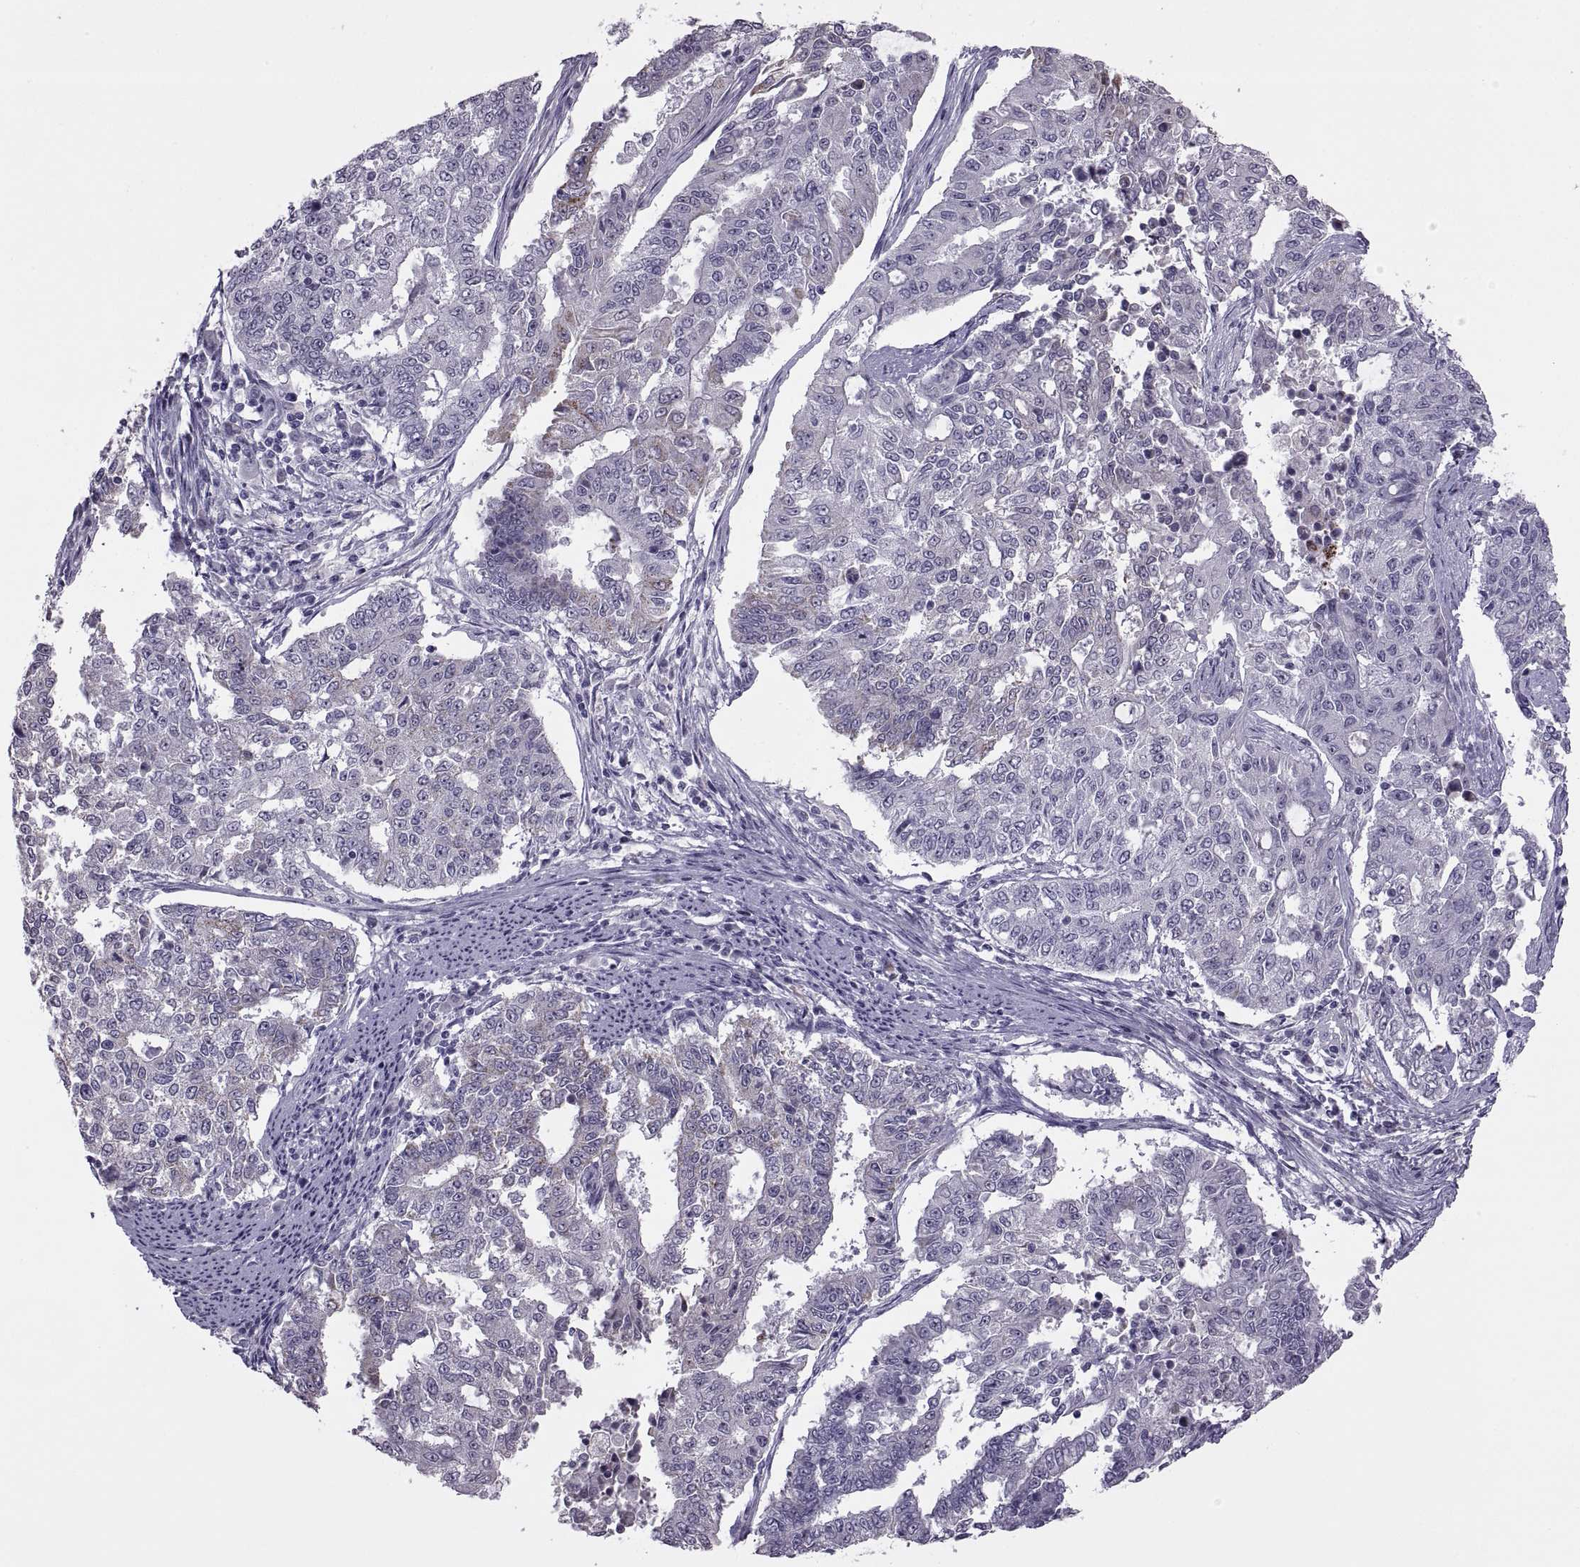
{"staining": {"intensity": "negative", "quantity": "none", "location": "none"}, "tissue": "endometrial cancer", "cell_type": "Tumor cells", "image_type": "cancer", "snomed": [{"axis": "morphology", "description": "Adenocarcinoma, NOS"}, {"axis": "topography", "description": "Uterus"}], "caption": "This is a image of immunohistochemistry staining of endometrial cancer (adenocarcinoma), which shows no positivity in tumor cells. (DAB (3,3'-diaminobenzidine) immunohistochemistry (IHC) visualized using brightfield microscopy, high magnification).", "gene": "ASIC2", "patient": {"sex": "female", "age": 59}}